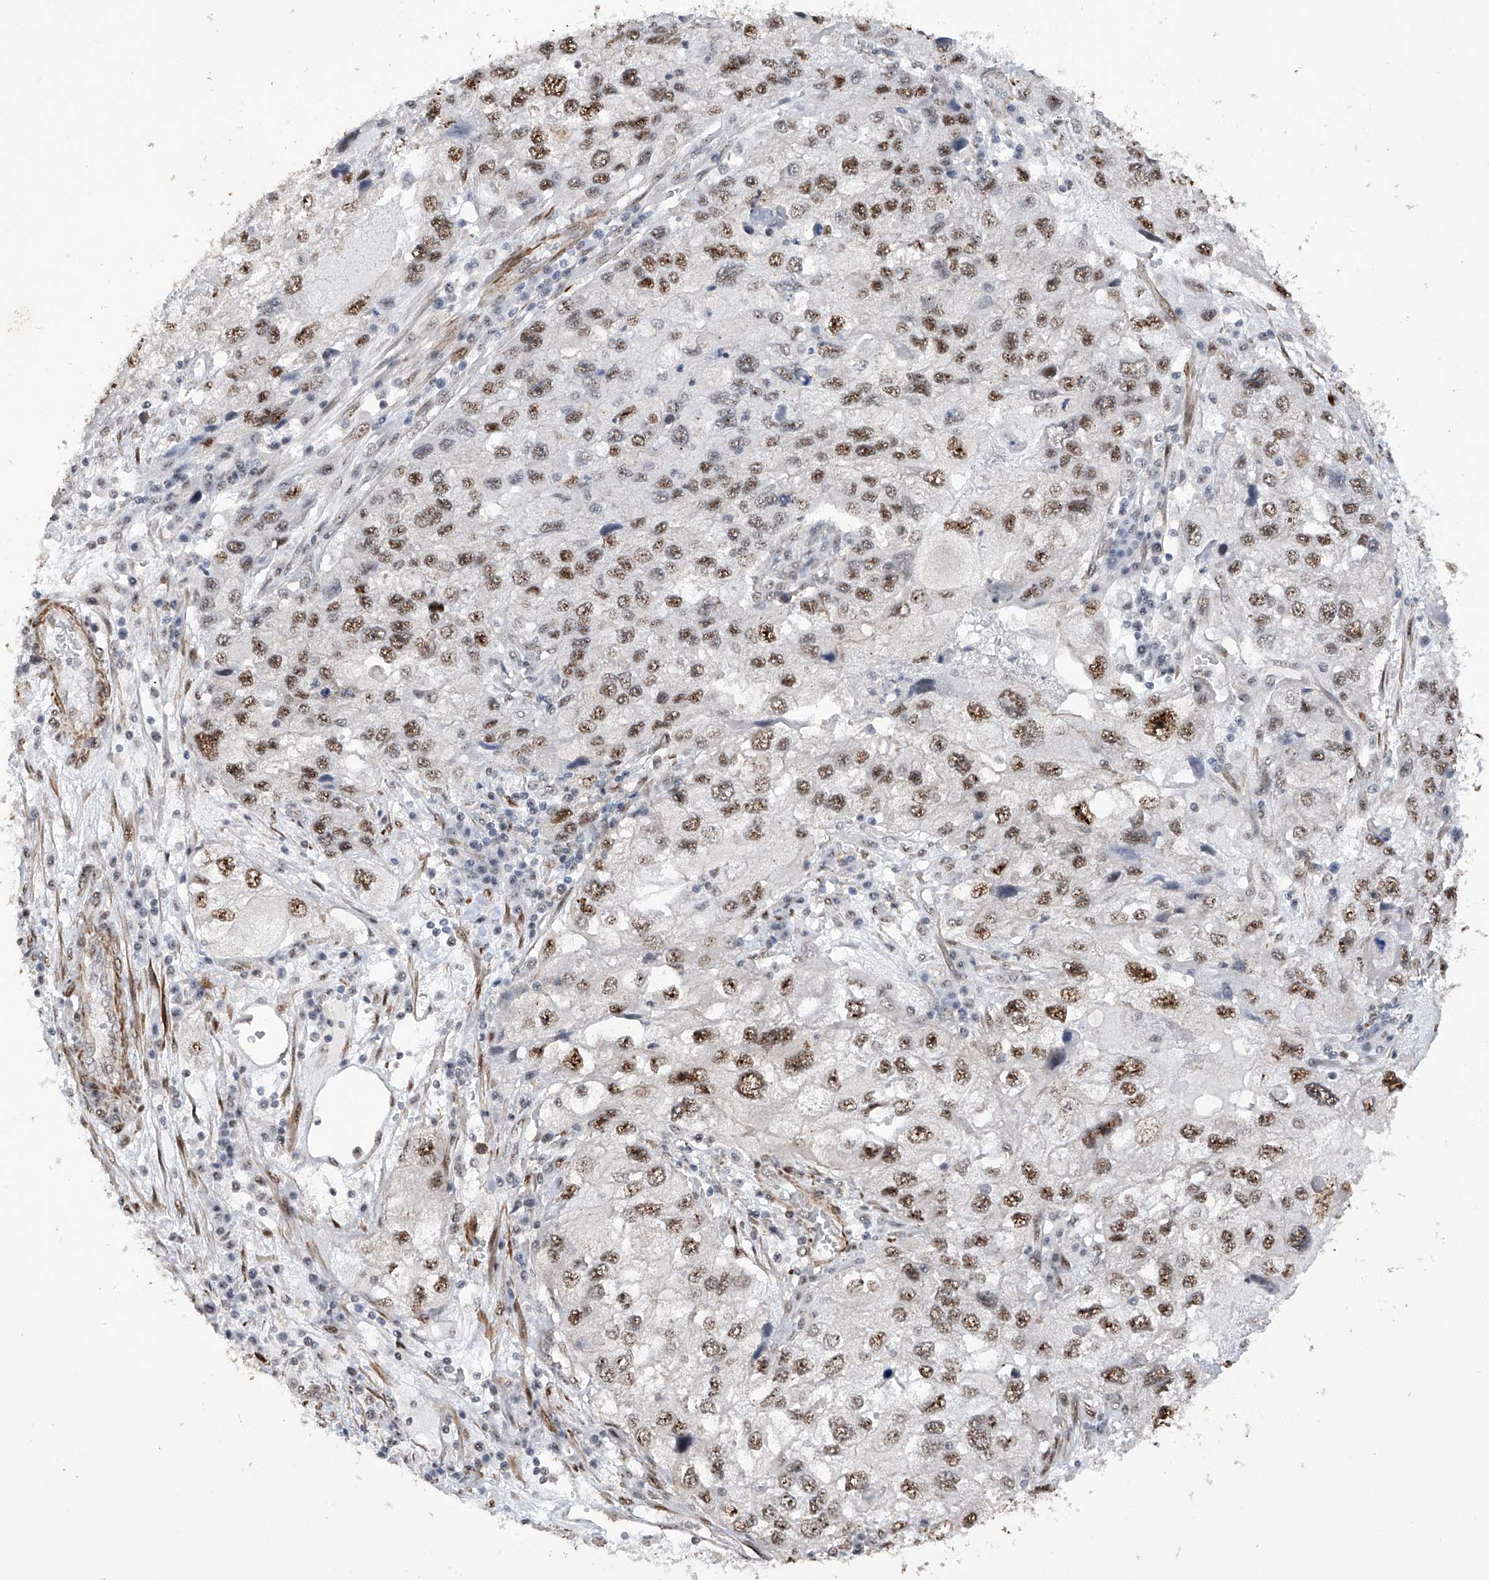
{"staining": {"intensity": "moderate", "quantity": ">75%", "location": "nuclear"}, "tissue": "endometrial cancer", "cell_type": "Tumor cells", "image_type": "cancer", "snomed": [{"axis": "morphology", "description": "Adenocarcinoma, NOS"}, {"axis": "topography", "description": "Endometrium"}], "caption": "Adenocarcinoma (endometrial) tissue reveals moderate nuclear staining in about >75% of tumor cells", "gene": "NFATC4", "patient": {"sex": "female", "age": 49}}